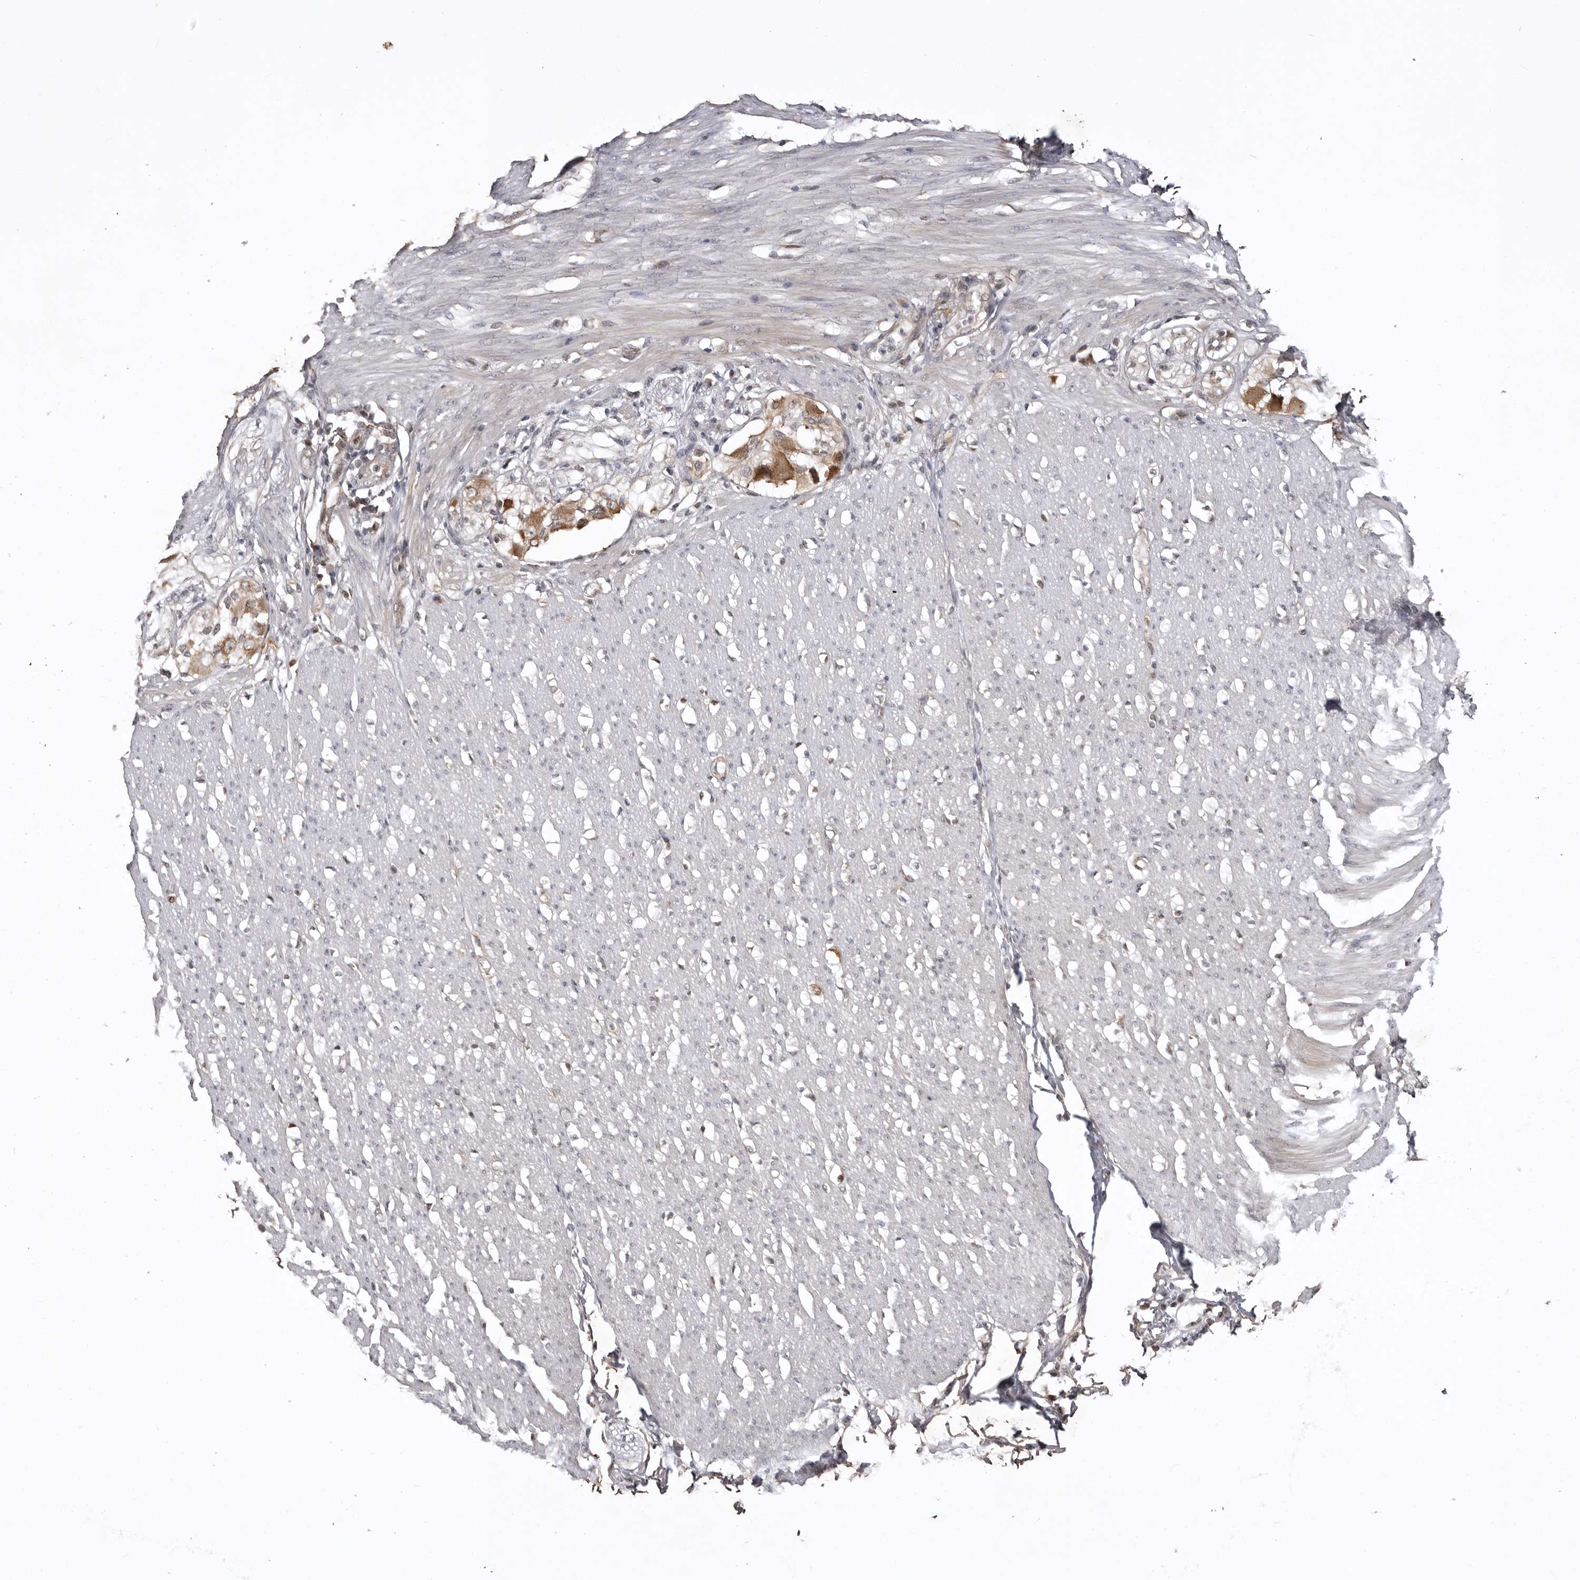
{"staining": {"intensity": "weak", "quantity": "<25%", "location": "cytoplasmic/membranous"}, "tissue": "smooth muscle", "cell_type": "Smooth muscle cells", "image_type": "normal", "snomed": [{"axis": "morphology", "description": "Normal tissue, NOS"}, {"axis": "morphology", "description": "Adenocarcinoma, NOS"}, {"axis": "topography", "description": "Colon"}, {"axis": "topography", "description": "Peripheral nerve tissue"}], "caption": "Immunohistochemistry of normal smooth muscle demonstrates no positivity in smooth muscle cells.", "gene": "USP43", "patient": {"sex": "male", "age": 14}}